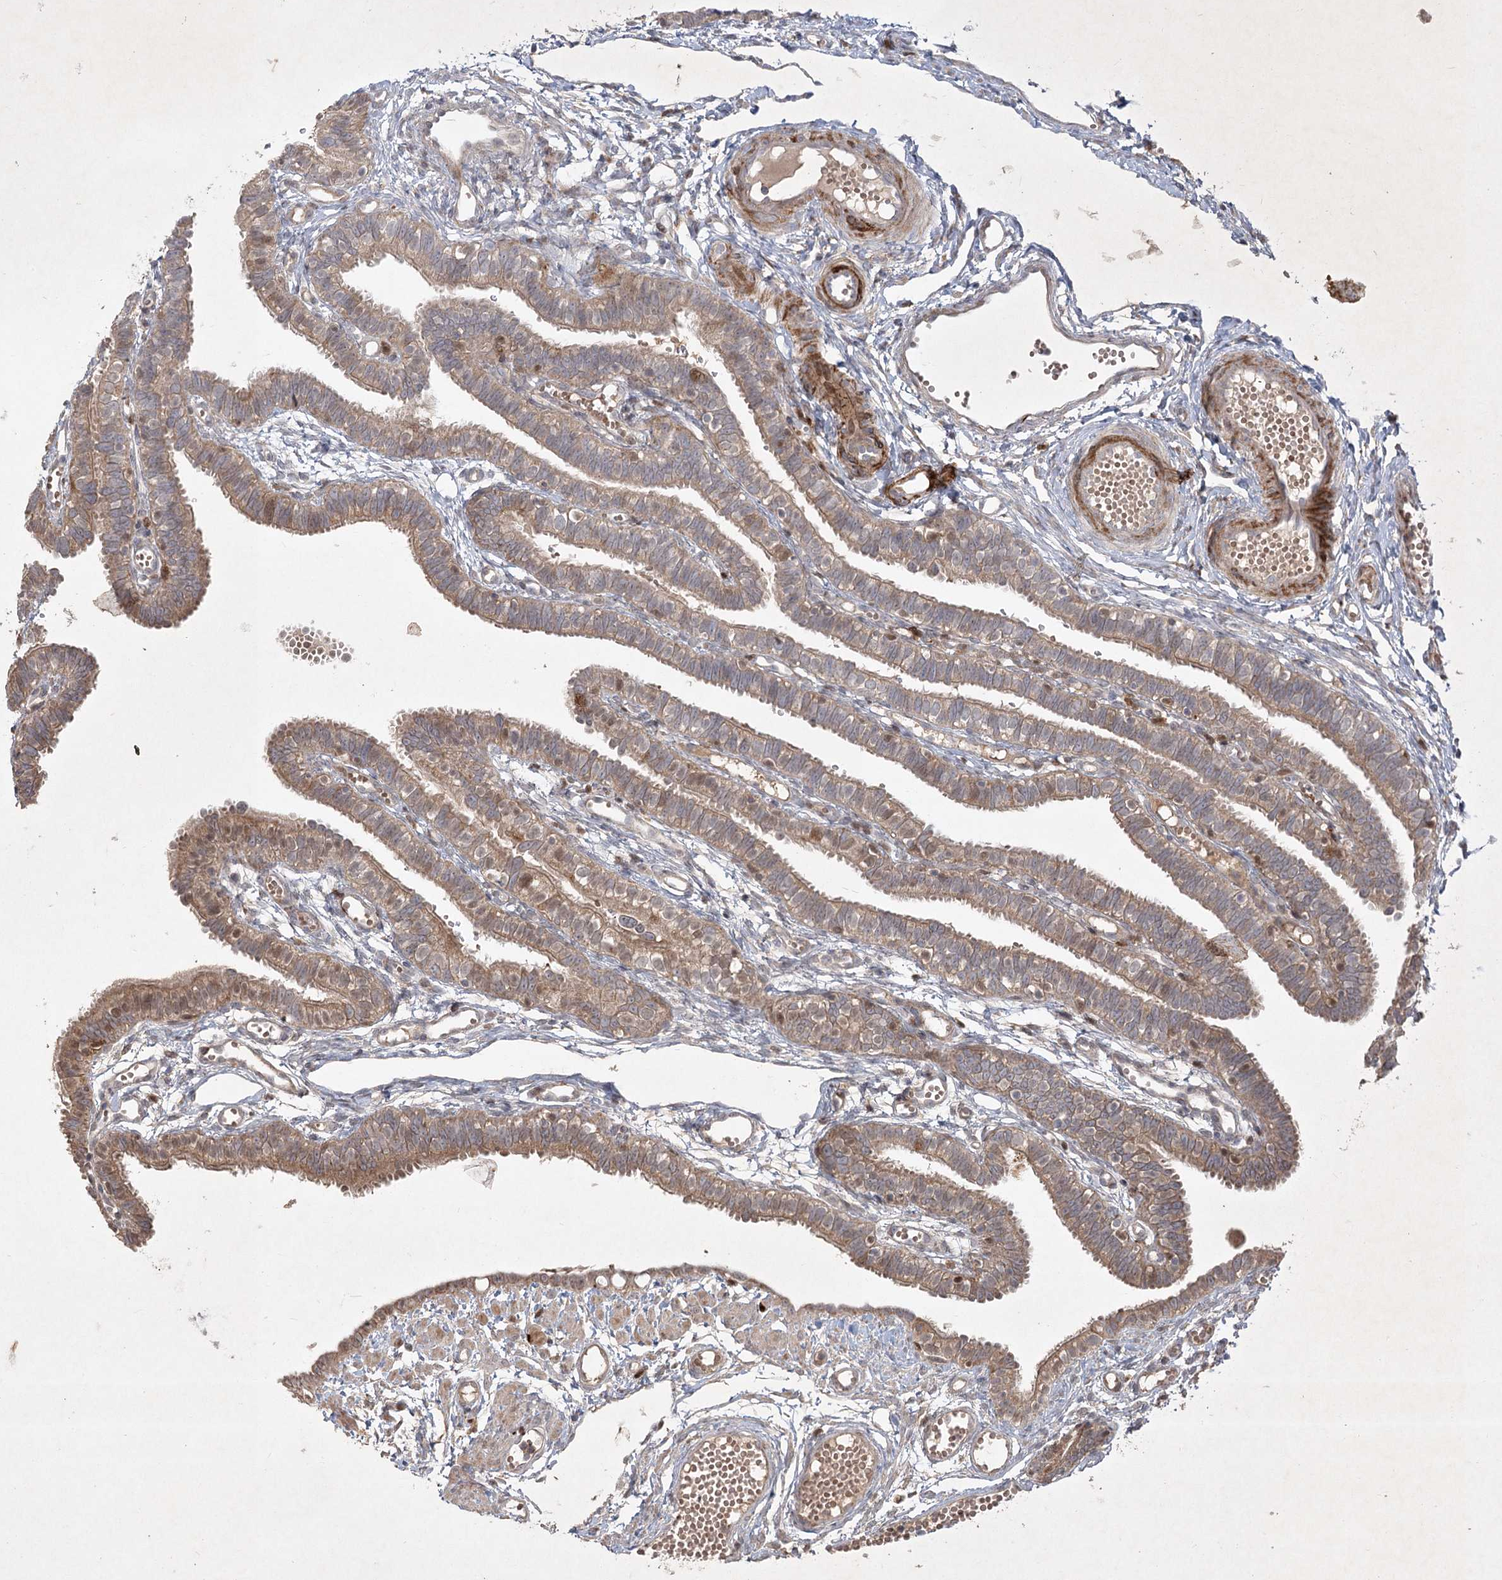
{"staining": {"intensity": "moderate", "quantity": ">75%", "location": "cytoplasmic/membranous"}, "tissue": "fallopian tube", "cell_type": "Glandular cells", "image_type": "normal", "snomed": [{"axis": "morphology", "description": "Normal tissue, NOS"}, {"axis": "topography", "description": "Fallopian tube"}, {"axis": "topography", "description": "Placenta"}], "caption": "Immunohistochemistry (IHC) micrograph of benign fallopian tube: human fallopian tube stained using IHC exhibits medium levels of moderate protein expression localized specifically in the cytoplasmic/membranous of glandular cells, appearing as a cytoplasmic/membranous brown color.", "gene": "KBTBD4", "patient": {"sex": "female", "age": 34}}